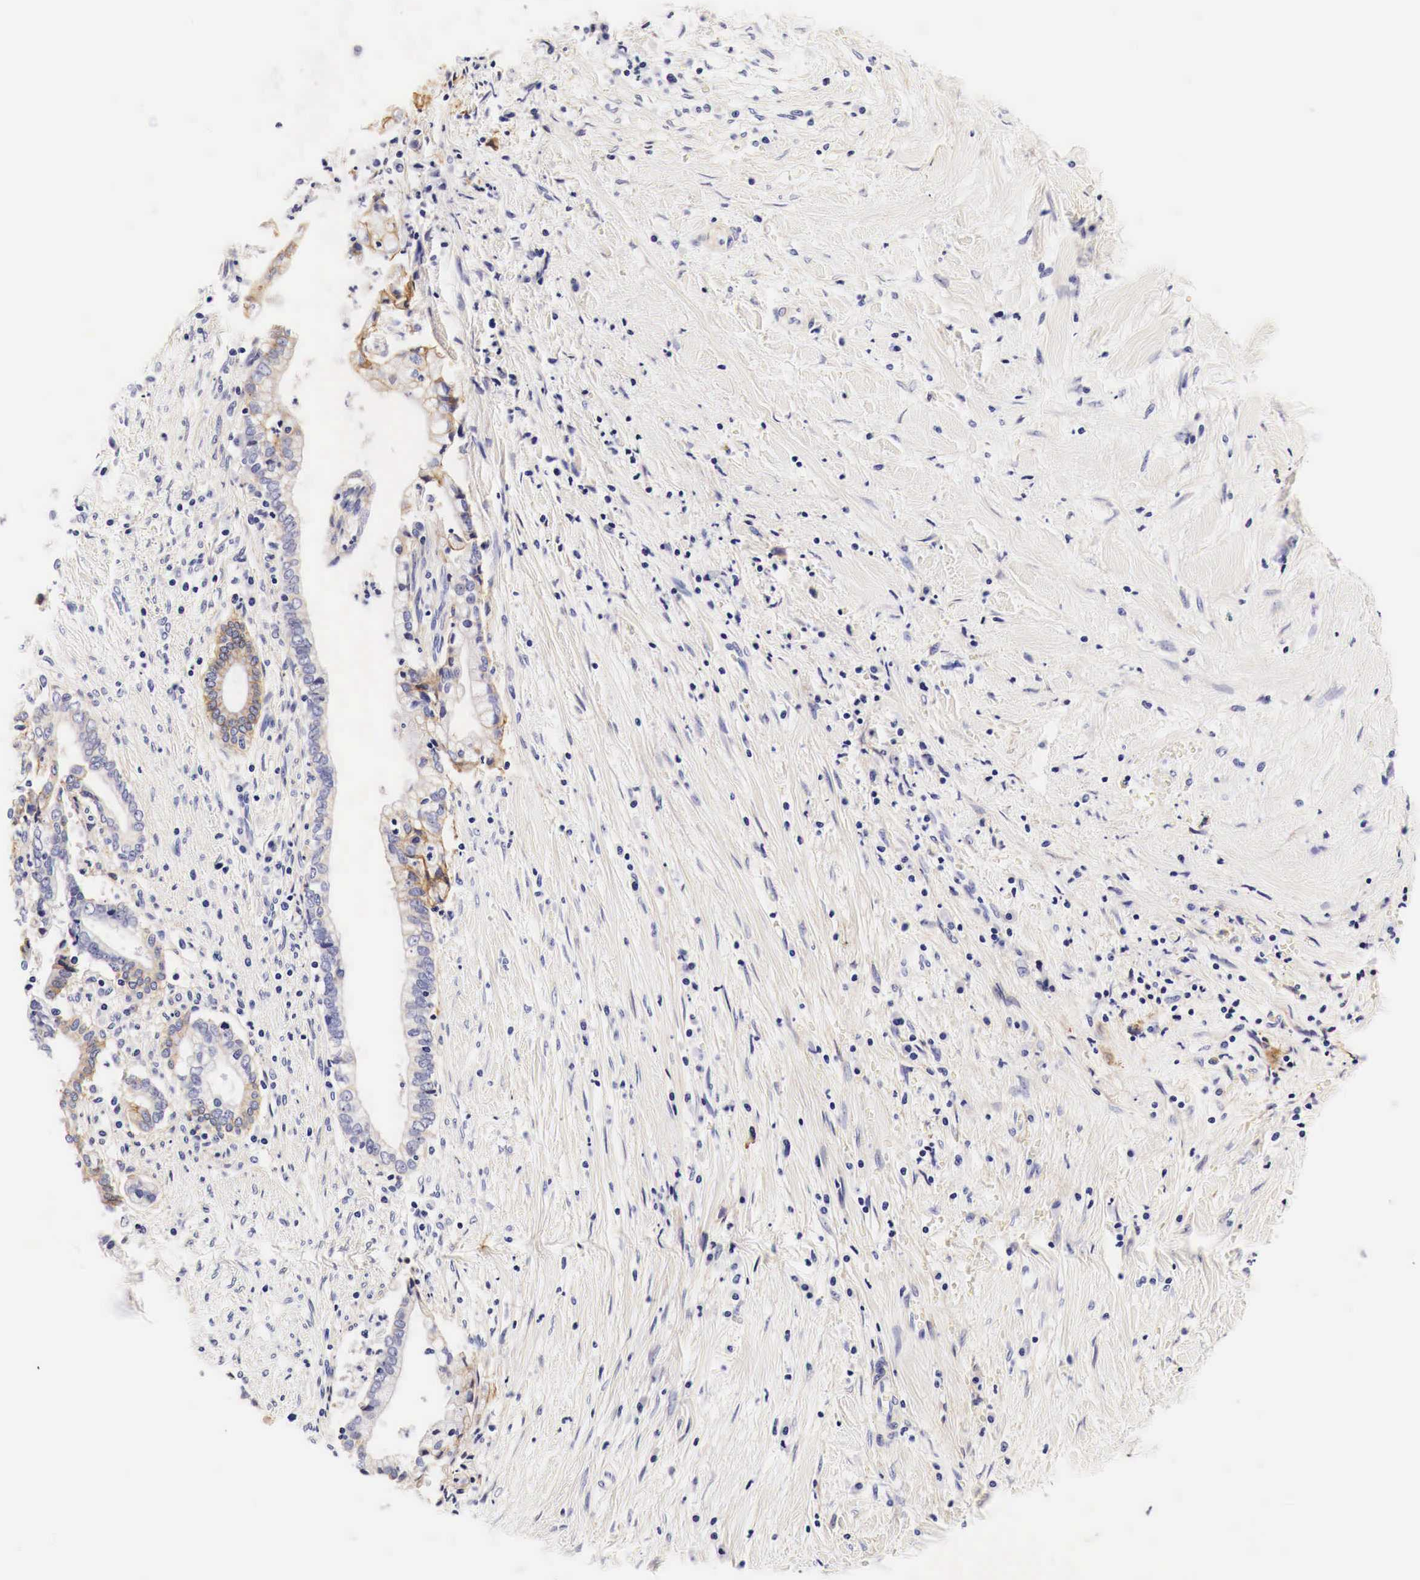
{"staining": {"intensity": "moderate", "quantity": "25%-75%", "location": "cytoplasmic/membranous"}, "tissue": "liver cancer", "cell_type": "Tumor cells", "image_type": "cancer", "snomed": [{"axis": "morphology", "description": "Cholangiocarcinoma"}, {"axis": "topography", "description": "Liver"}], "caption": "This photomicrograph reveals IHC staining of human liver cancer (cholangiocarcinoma), with medium moderate cytoplasmic/membranous staining in about 25%-75% of tumor cells.", "gene": "EGFR", "patient": {"sex": "male", "age": 57}}